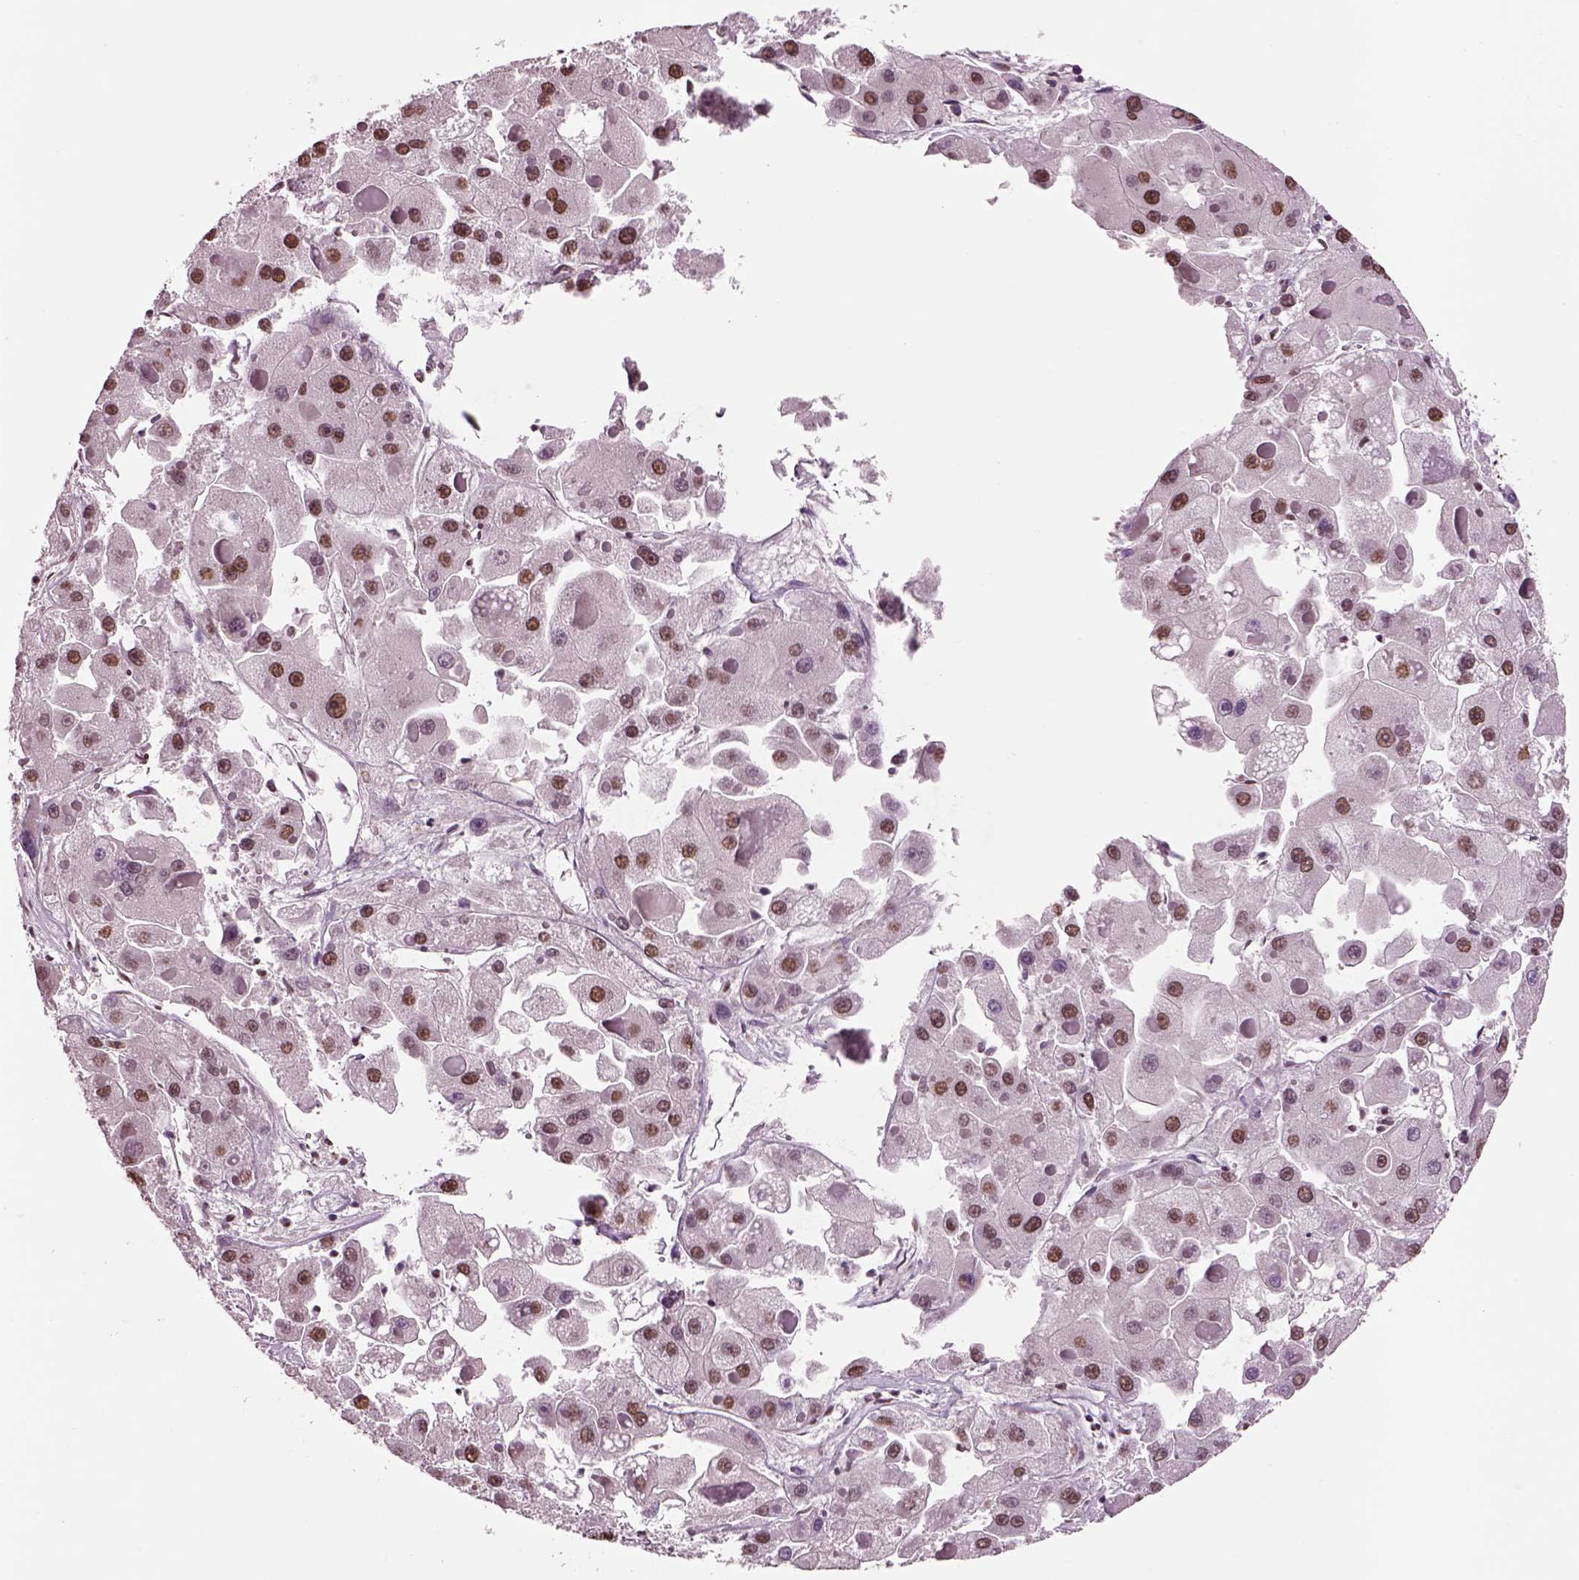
{"staining": {"intensity": "moderate", "quantity": ">75%", "location": "nuclear"}, "tissue": "liver cancer", "cell_type": "Tumor cells", "image_type": "cancer", "snomed": [{"axis": "morphology", "description": "Carcinoma, Hepatocellular, NOS"}, {"axis": "topography", "description": "Liver"}], "caption": "Protein analysis of liver hepatocellular carcinoma tissue reveals moderate nuclear staining in about >75% of tumor cells.", "gene": "DDX3X", "patient": {"sex": "female", "age": 73}}